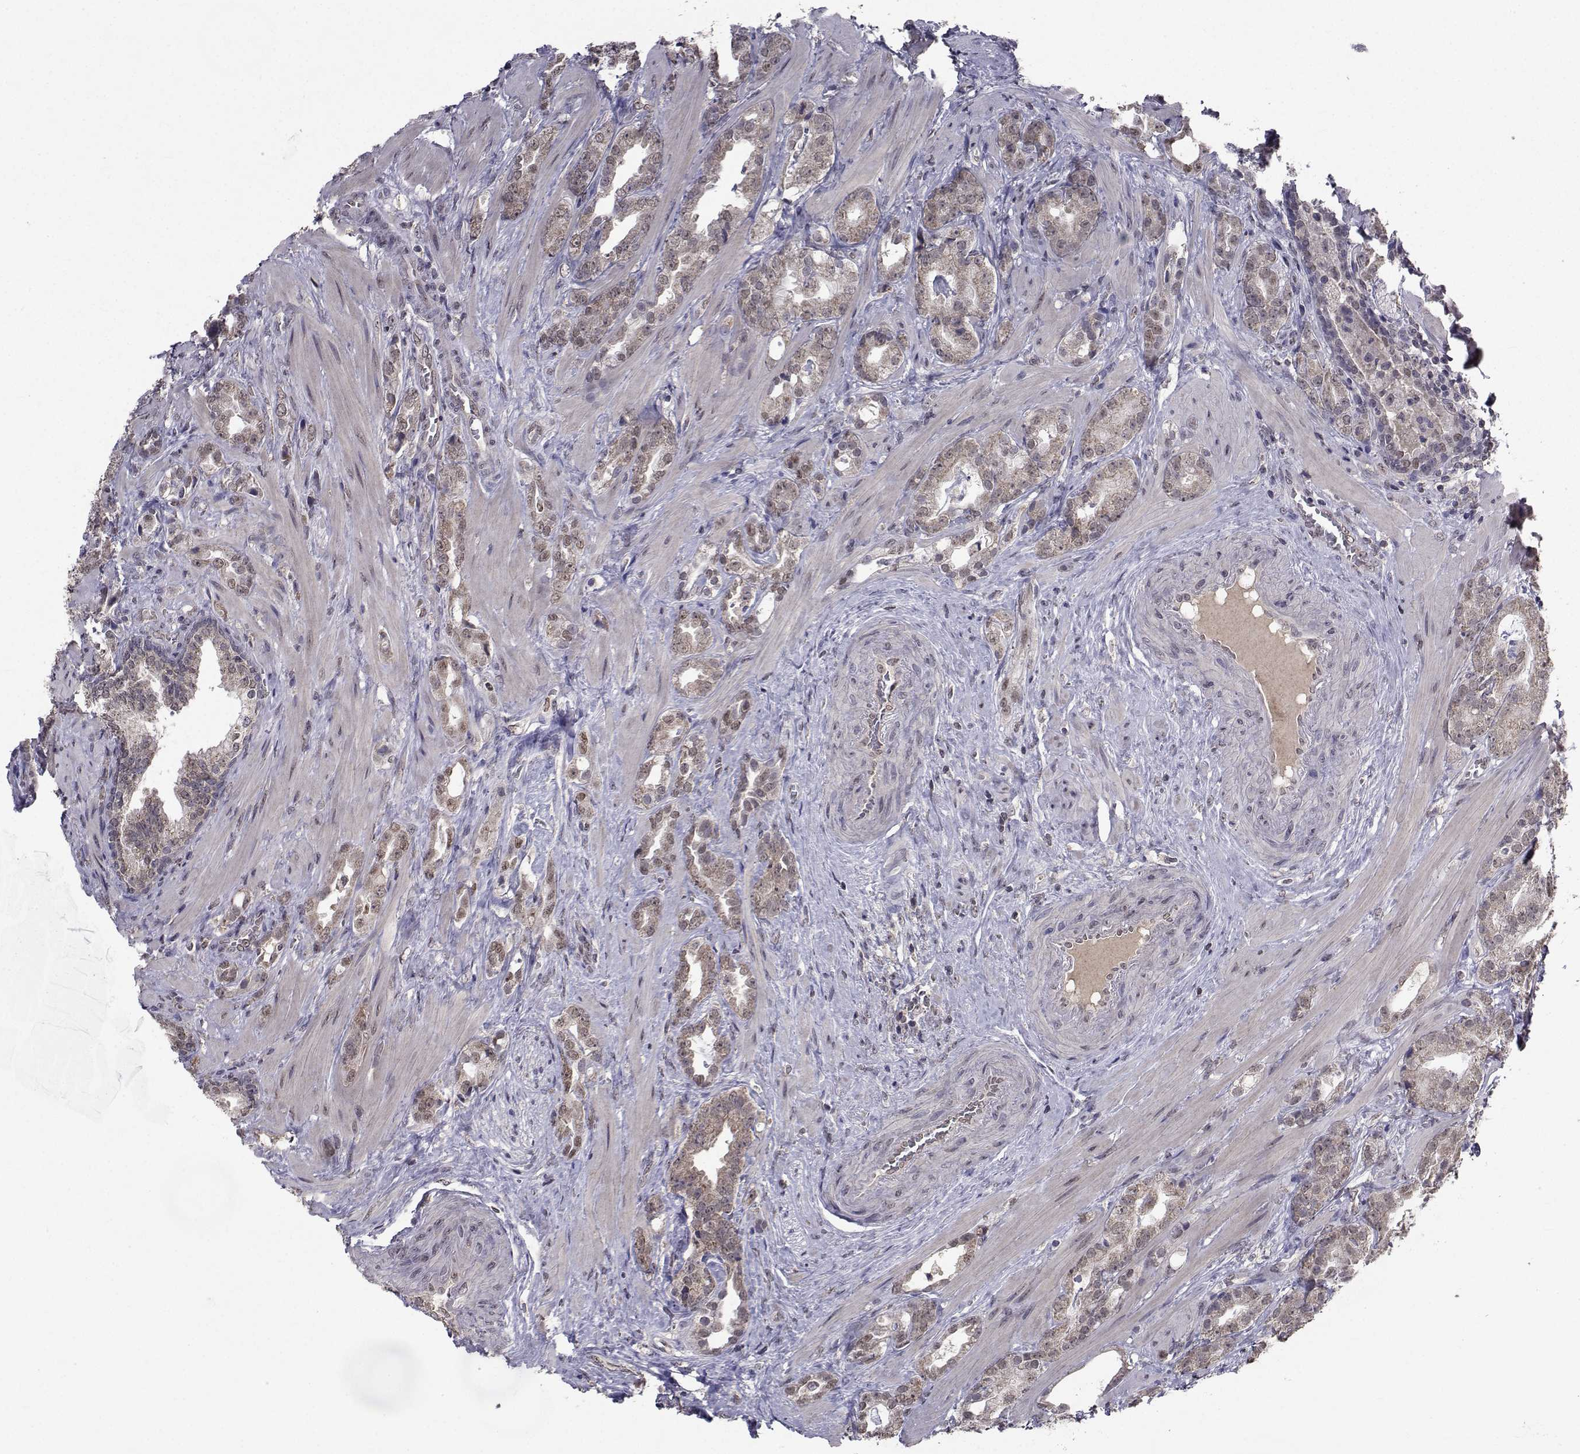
{"staining": {"intensity": "weak", "quantity": "25%-75%", "location": "cytoplasmic/membranous"}, "tissue": "prostate cancer", "cell_type": "Tumor cells", "image_type": "cancer", "snomed": [{"axis": "morphology", "description": "Adenocarcinoma, NOS"}, {"axis": "topography", "description": "Prostate"}], "caption": "A low amount of weak cytoplasmic/membranous positivity is seen in about 25%-75% of tumor cells in prostate cancer (adenocarcinoma) tissue.", "gene": "CYP2S1", "patient": {"sex": "male", "age": 57}}